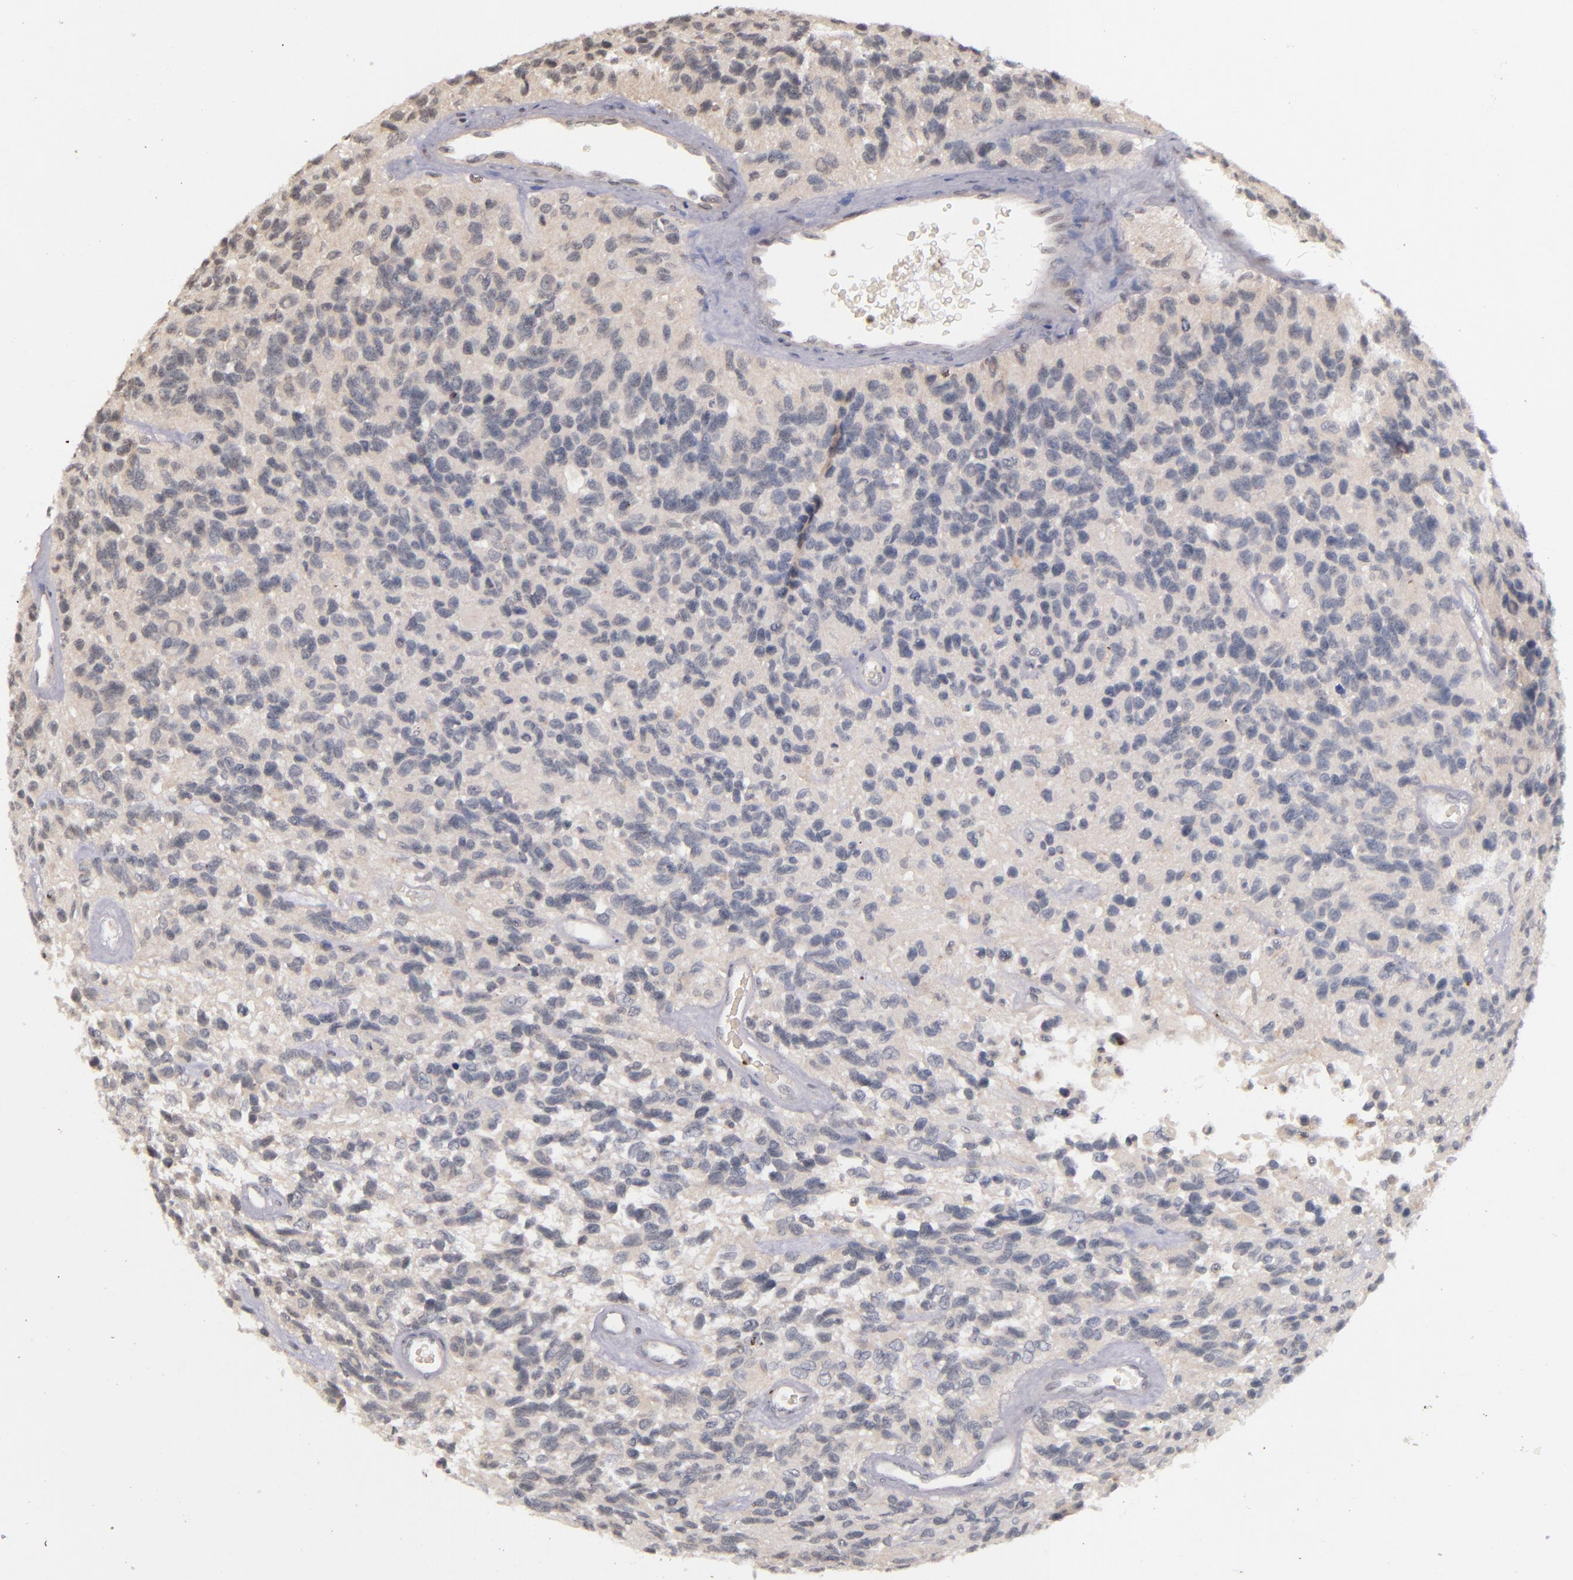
{"staining": {"intensity": "negative", "quantity": "none", "location": "none"}, "tissue": "glioma", "cell_type": "Tumor cells", "image_type": "cancer", "snomed": [{"axis": "morphology", "description": "Glioma, malignant, High grade"}, {"axis": "topography", "description": "Brain"}], "caption": "Immunohistochemistry of human malignant high-grade glioma exhibits no expression in tumor cells.", "gene": "TSC2", "patient": {"sex": "male", "age": 77}}